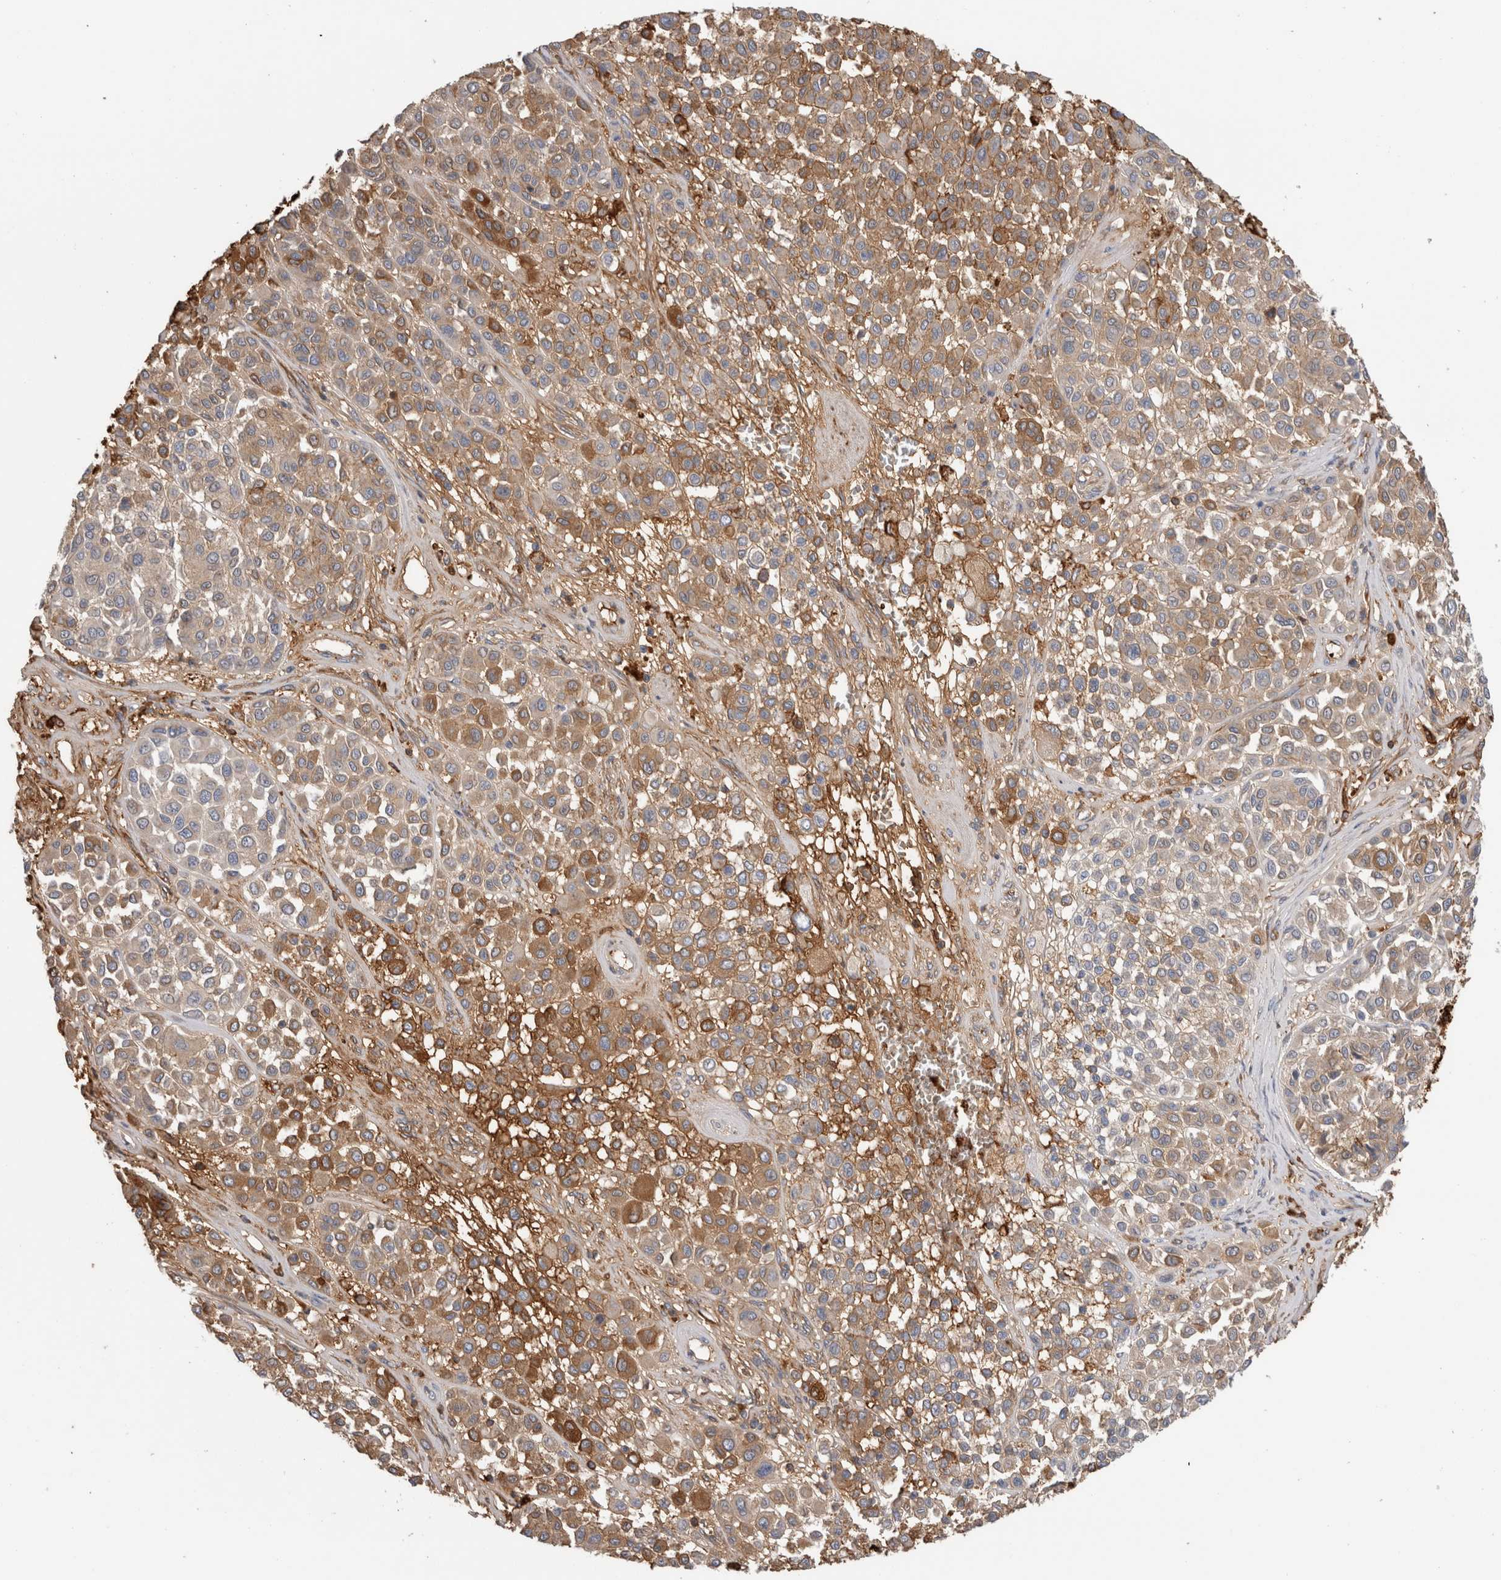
{"staining": {"intensity": "moderate", "quantity": ">75%", "location": "cytoplasmic/membranous"}, "tissue": "melanoma", "cell_type": "Tumor cells", "image_type": "cancer", "snomed": [{"axis": "morphology", "description": "Malignant melanoma, Metastatic site"}, {"axis": "topography", "description": "Soft tissue"}], "caption": "Immunohistochemistry (IHC) photomicrograph of human malignant melanoma (metastatic site) stained for a protein (brown), which exhibits medium levels of moderate cytoplasmic/membranous staining in approximately >75% of tumor cells.", "gene": "TBCE", "patient": {"sex": "male", "age": 41}}